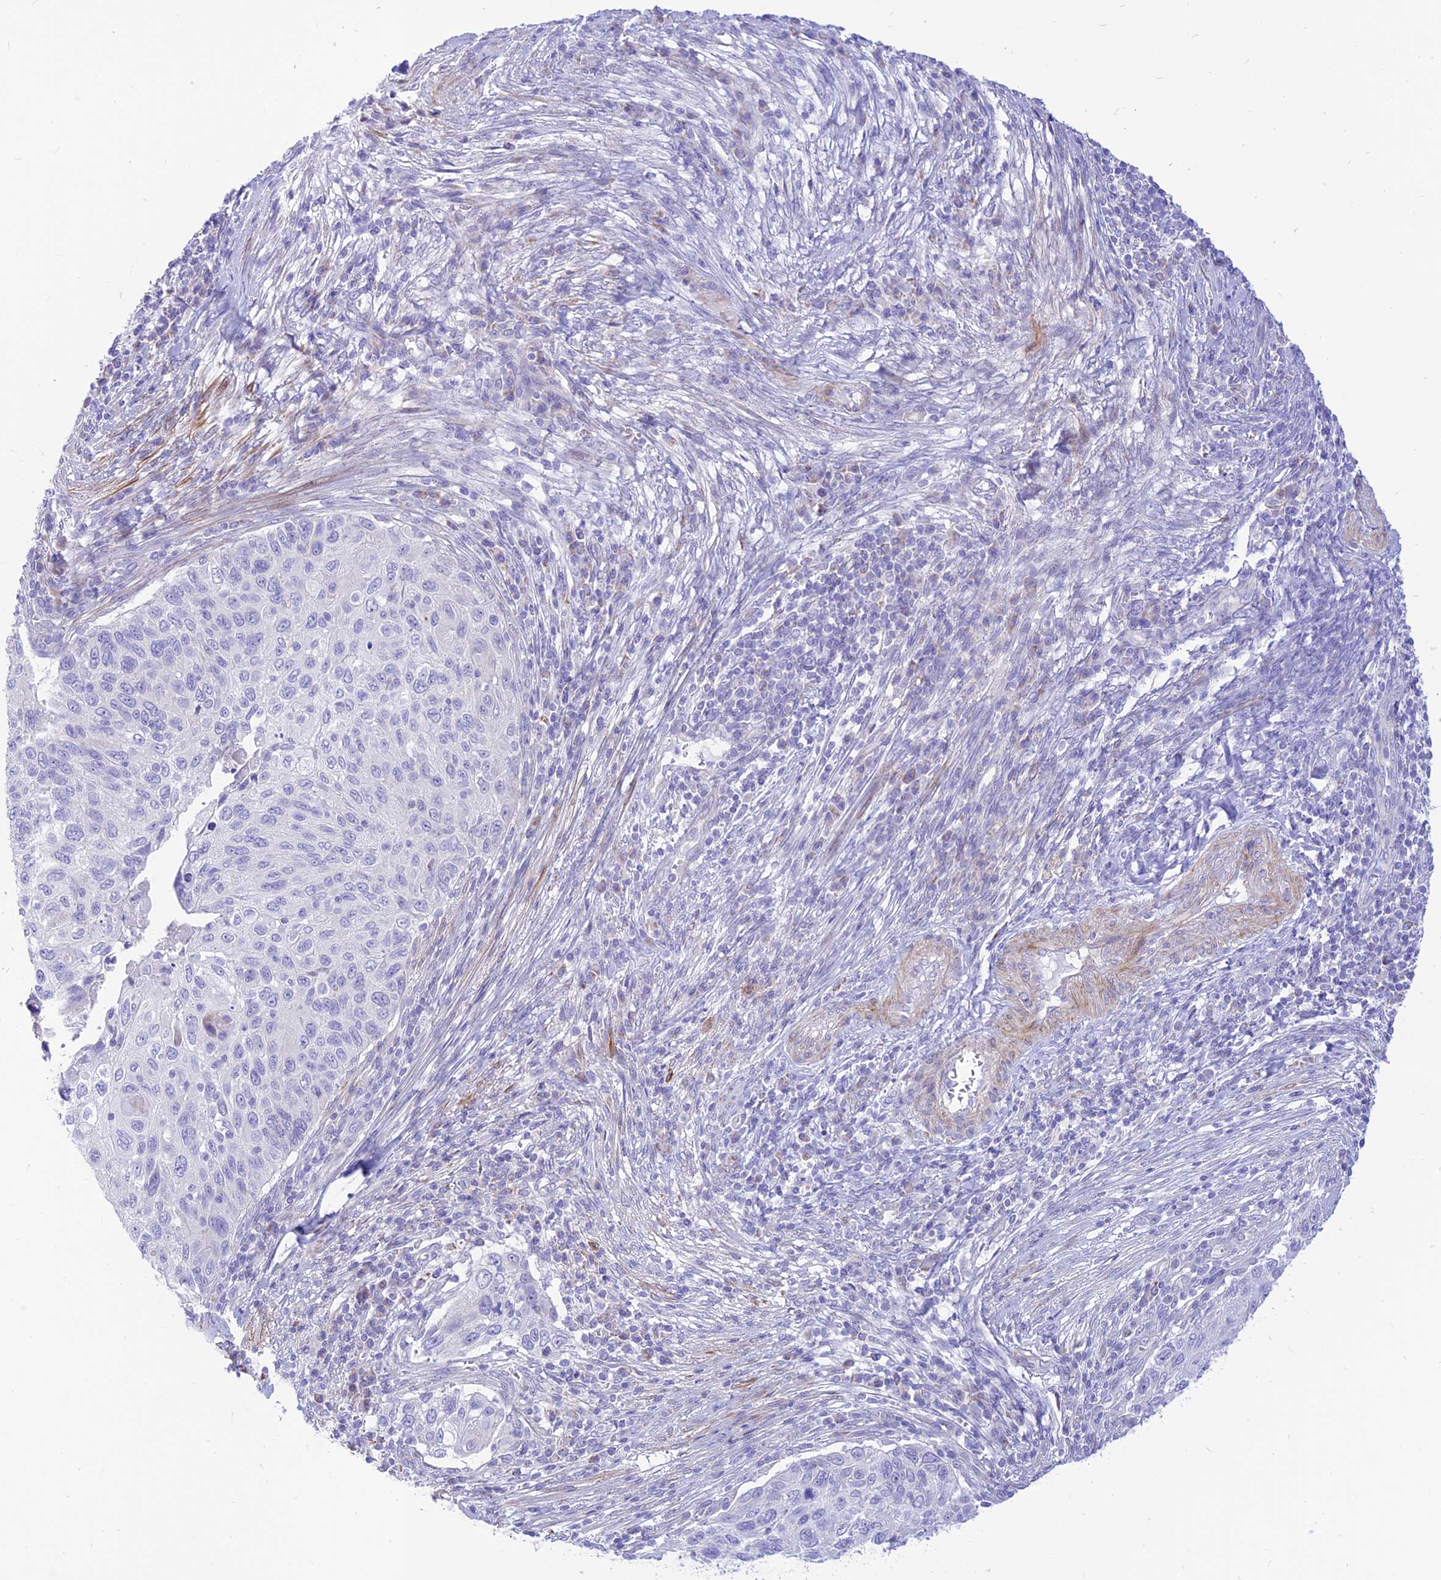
{"staining": {"intensity": "negative", "quantity": "none", "location": "none"}, "tissue": "cervical cancer", "cell_type": "Tumor cells", "image_type": "cancer", "snomed": [{"axis": "morphology", "description": "Squamous cell carcinoma, NOS"}, {"axis": "topography", "description": "Cervix"}], "caption": "This photomicrograph is of cervical cancer stained with IHC to label a protein in brown with the nuclei are counter-stained blue. There is no positivity in tumor cells. (DAB (3,3'-diaminobenzidine) immunohistochemistry (IHC) with hematoxylin counter stain).", "gene": "FAM186B", "patient": {"sex": "female", "age": 70}}